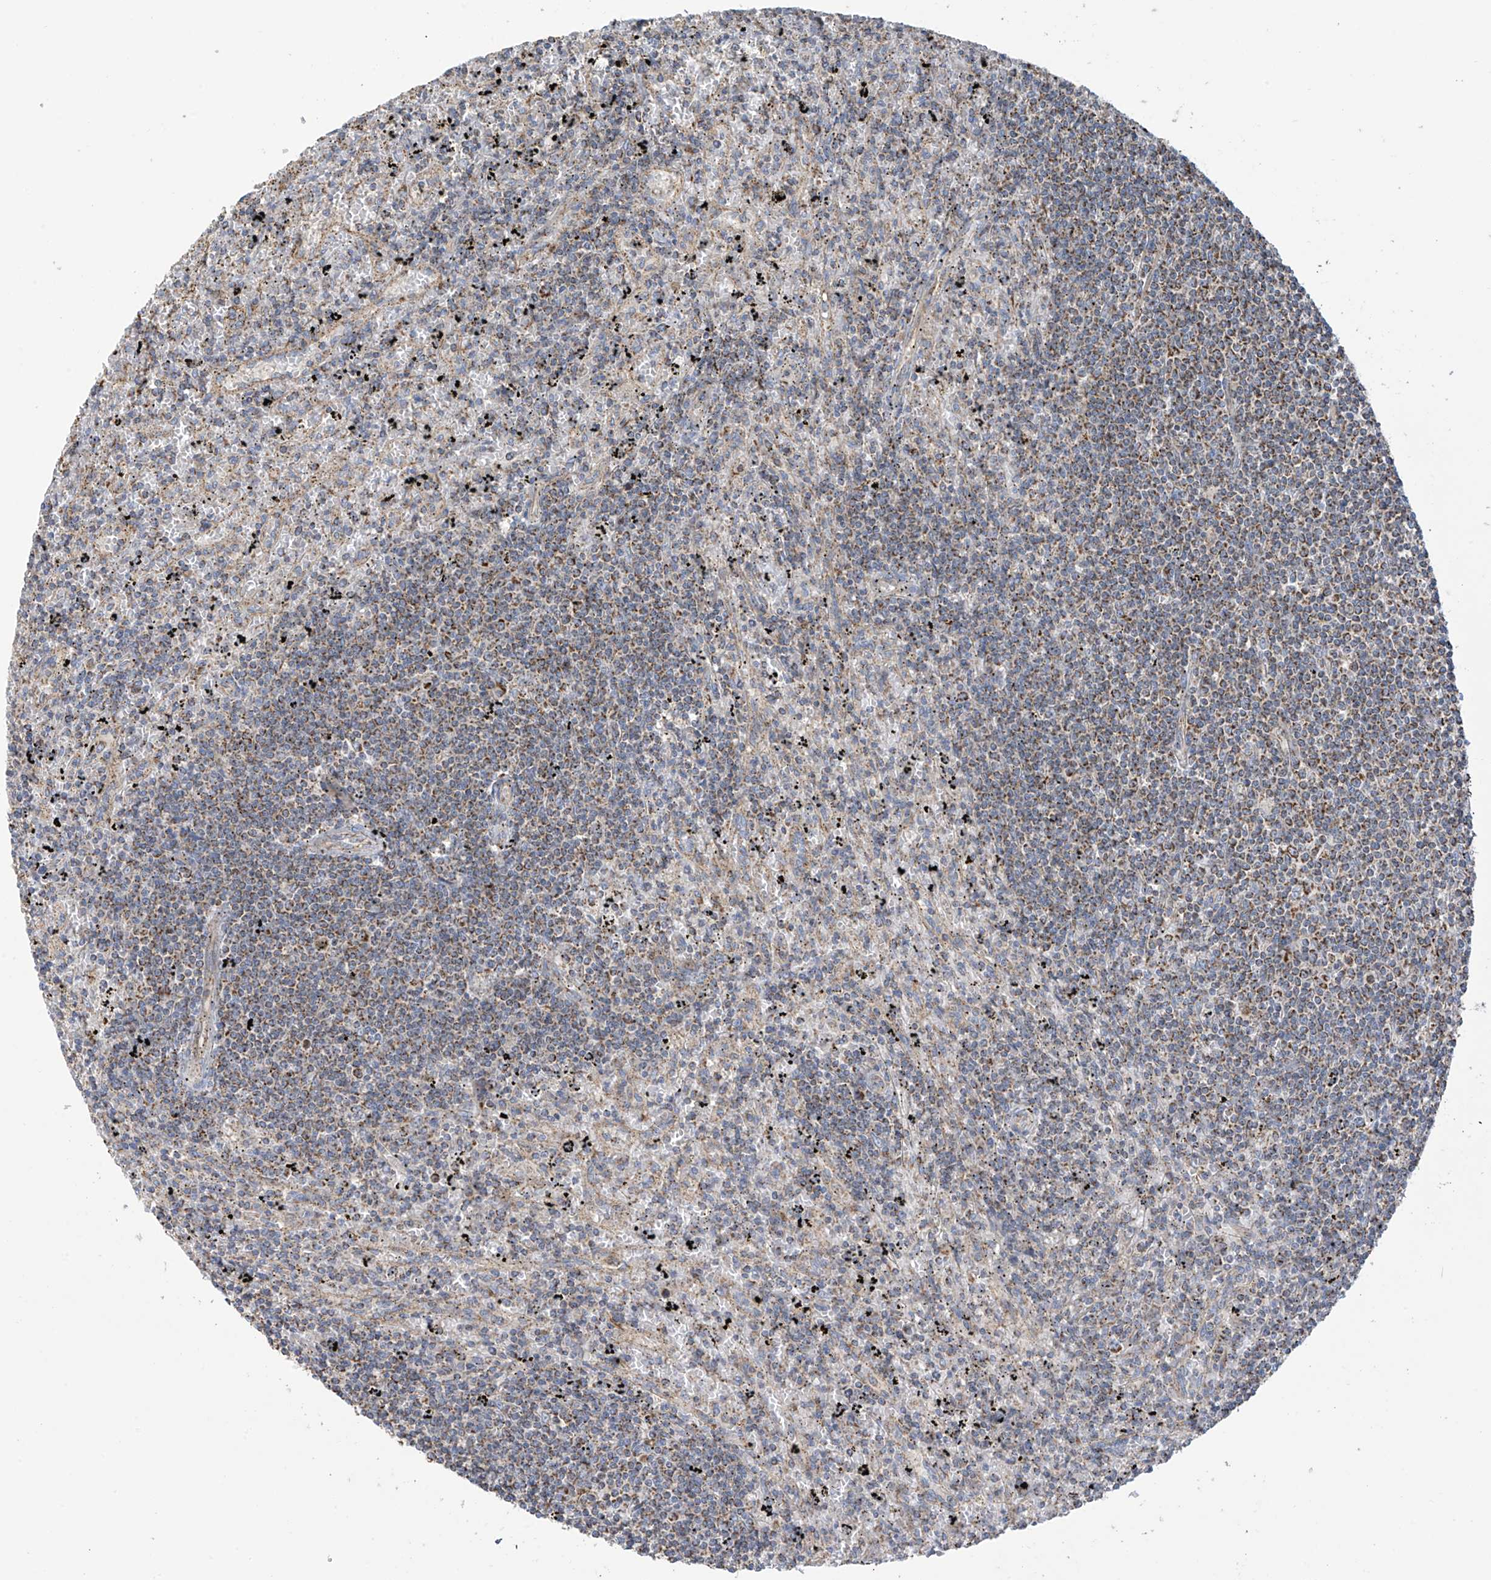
{"staining": {"intensity": "moderate", "quantity": ">75%", "location": "cytoplasmic/membranous"}, "tissue": "lymphoma", "cell_type": "Tumor cells", "image_type": "cancer", "snomed": [{"axis": "morphology", "description": "Malignant lymphoma, non-Hodgkin's type, Low grade"}, {"axis": "topography", "description": "Spleen"}], "caption": "High-magnification brightfield microscopy of lymphoma stained with DAB (3,3'-diaminobenzidine) (brown) and counterstained with hematoxylin (blue). tumor cells exhibit moderate cytoplasmic/membranous expression is seen in approximately>75% of cells.", "gene": "PNPT1", "patient": {"sex": "male", "age": 76}}